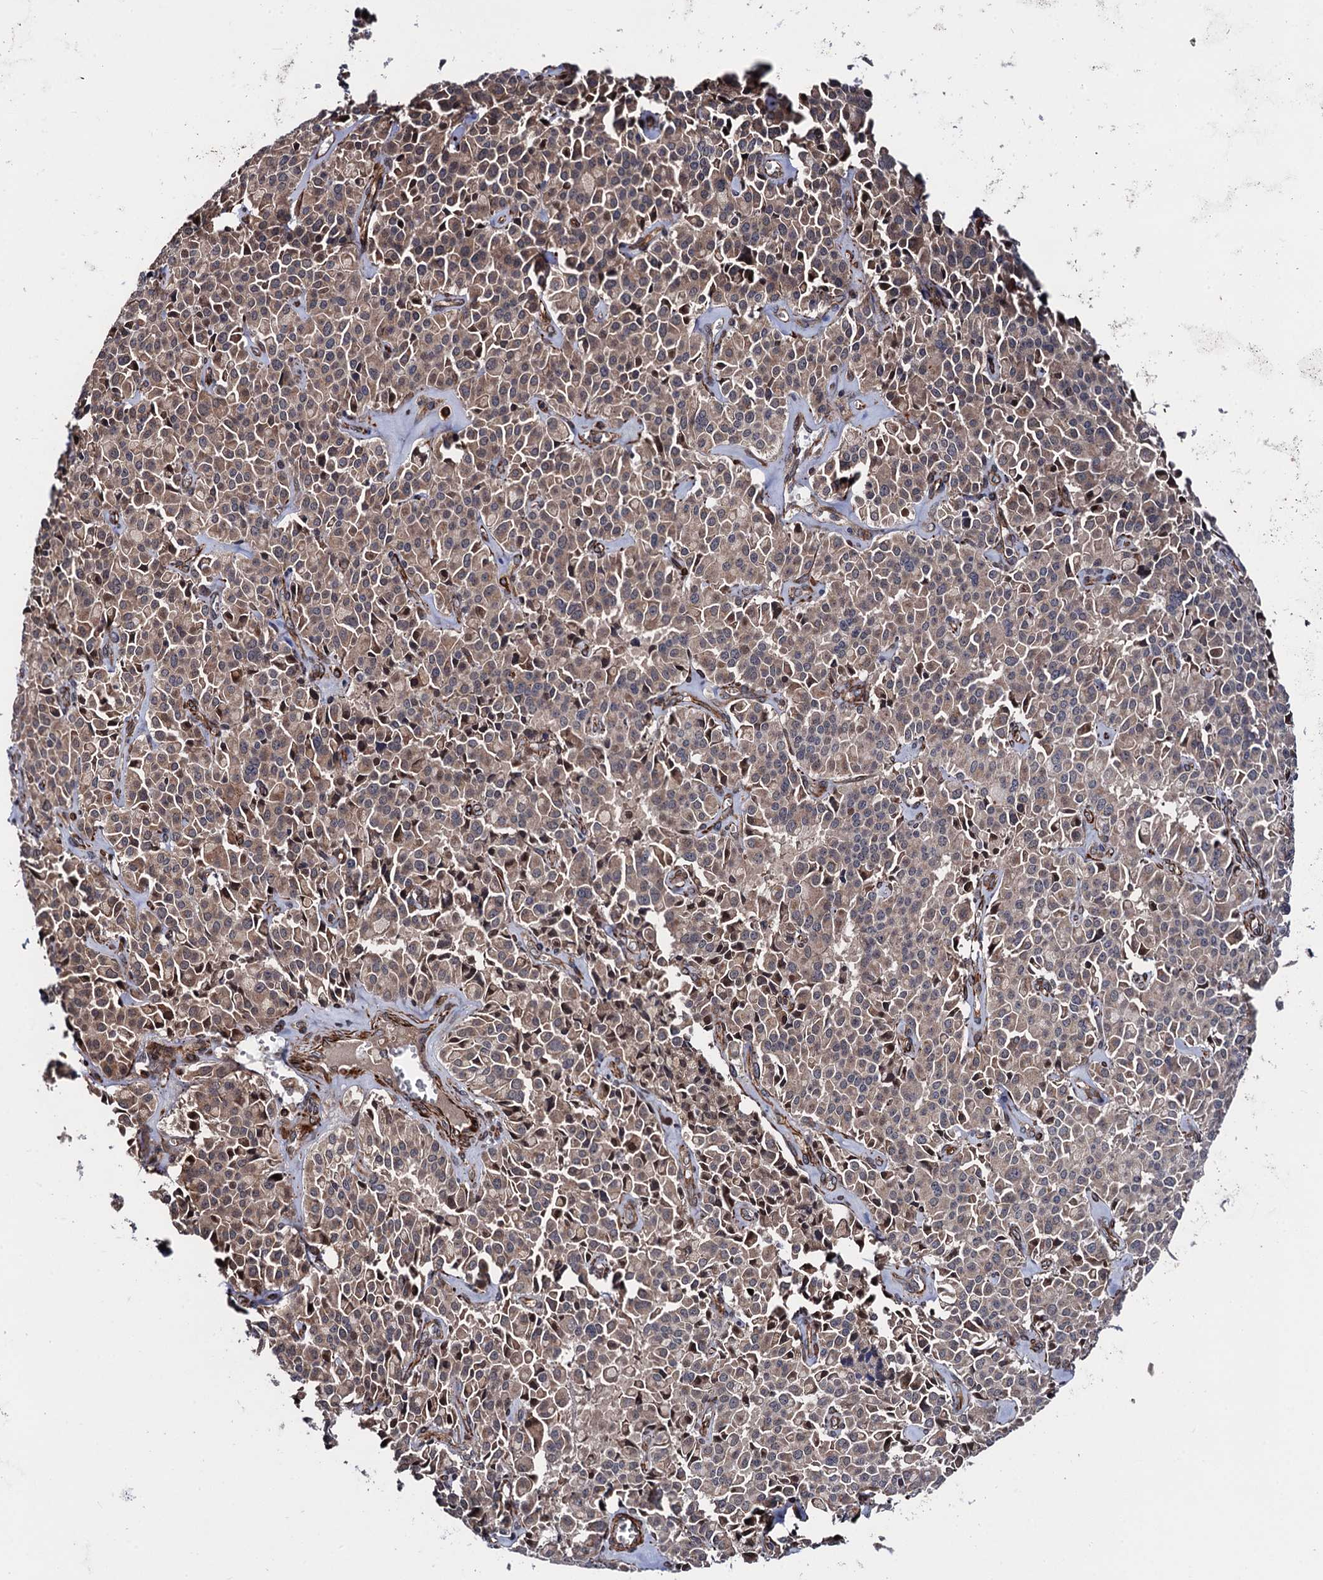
{"staining": {"intensity": "weak", "quantity": ">75%", "location": "cytoplasmic/membranous"}, "tissue": "pancreatic cancer", "cell_type": "Tumor cells", "image_type": "cancer", "snomed": [{"axis": "morphology", "description": "Adenocarcinoma, NOS"}, {"axis": "topography", "description": "Pancreas"}], "caption": "Pancreatic cancer stained with immunohistochemistry (IHC) displays weak cytoplasmic/membranous positivity in approximately >75% of tumor cells. The staining was performed using DAB, with brown indicating positive protein expression. Nuclei are stained blue with hematoxylin.", "gene": "FSIP1", "patient": {"sex": "male", "age": 65}}